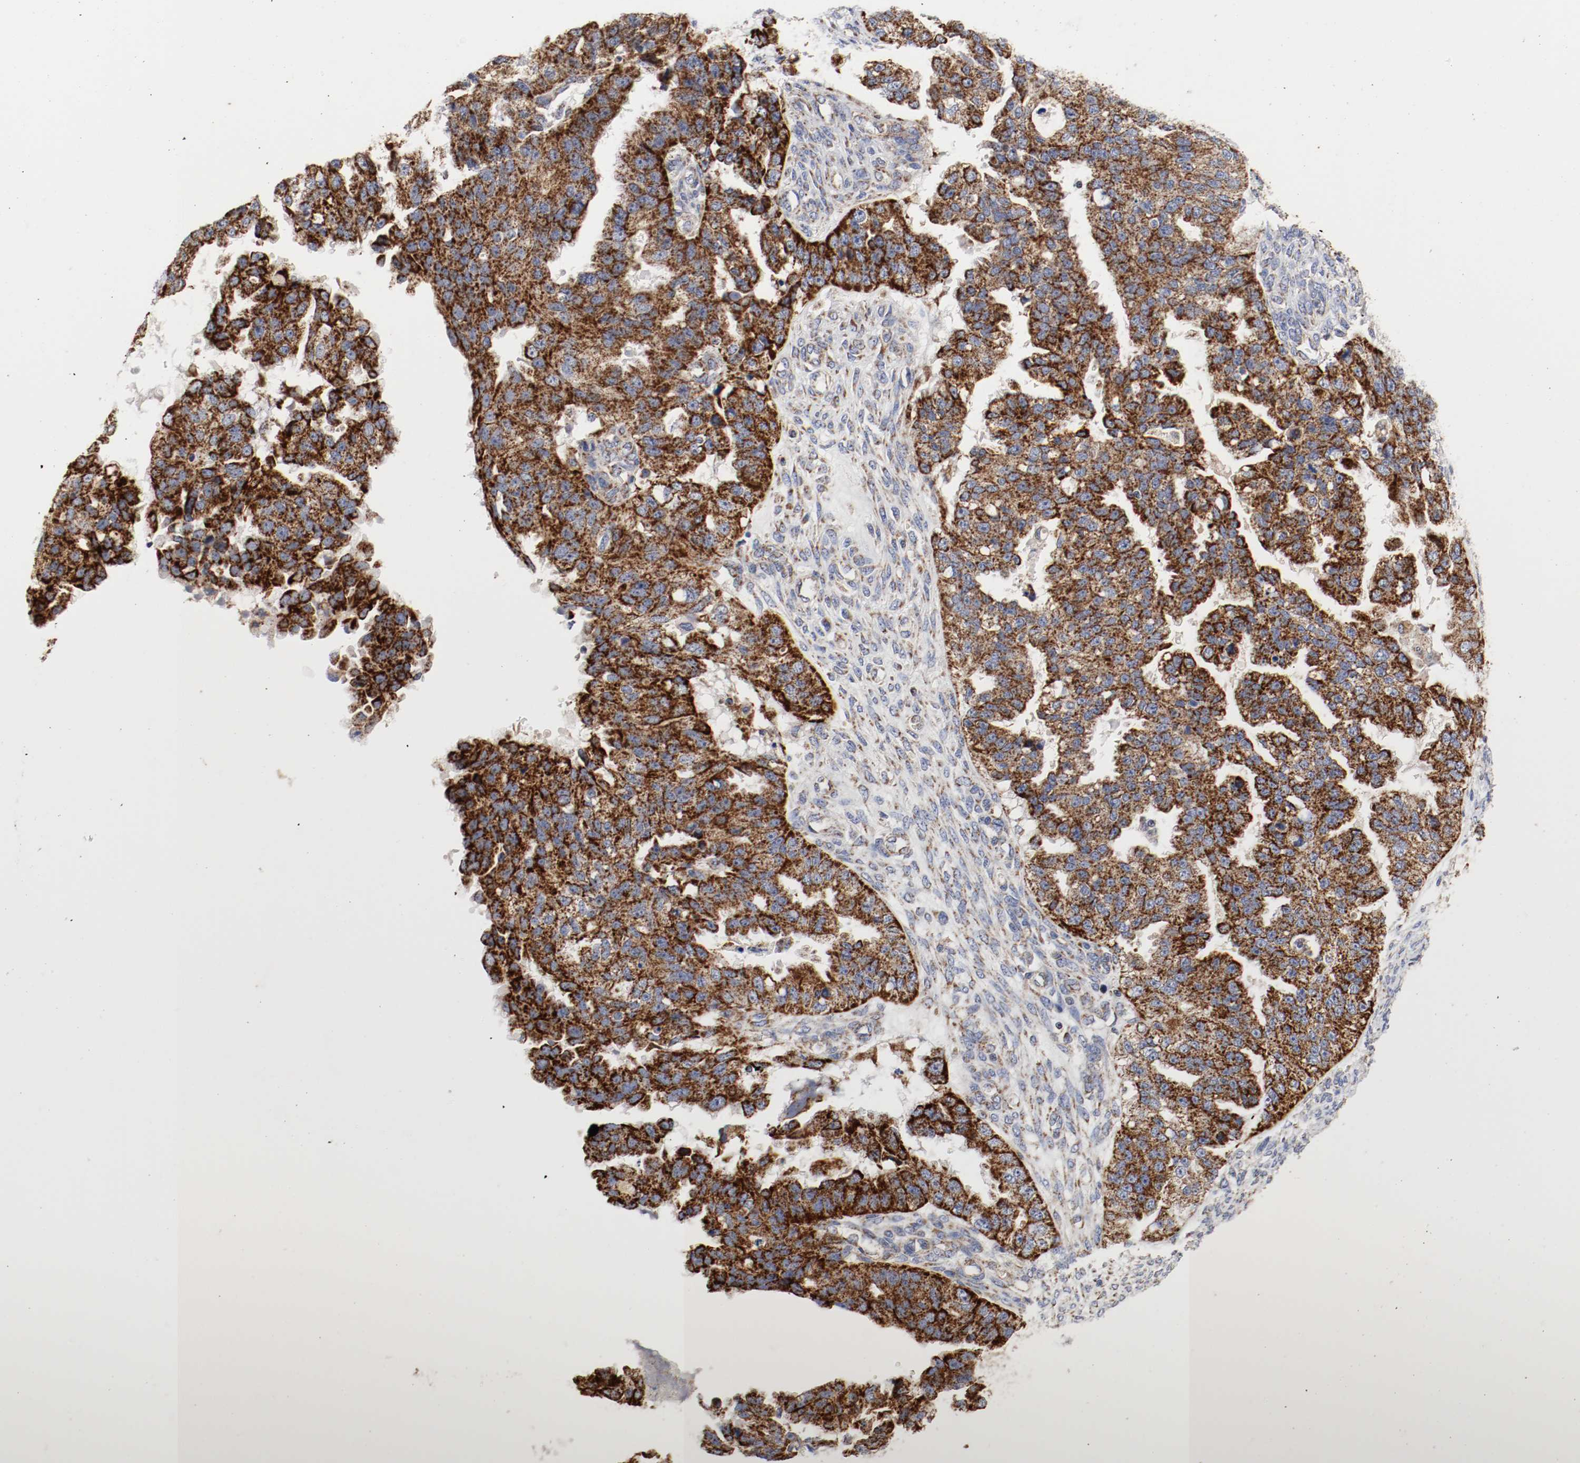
{"staining": {"intensity": "strong", "quantity": ">75%", "location": "cytoplasmic/membranous"}, "tissue": "ovarian cancer", "cell_type": "Tumor cells", "image_type": "cancer", "snomed": [{"axis": "morphology", "description": "Cystadenocarcinoma, serous, NOS"}, {"axis": "topography", "description": "Ovary"}], "caption": "DAB immunohistochemical staining of human ovarian cancer reveals strong cytoplasmic/membranous protein expression in approximately >75% of tumor cells.", "gene": "AFG3L2", "patient": {"sex": "female", "age": 58}}